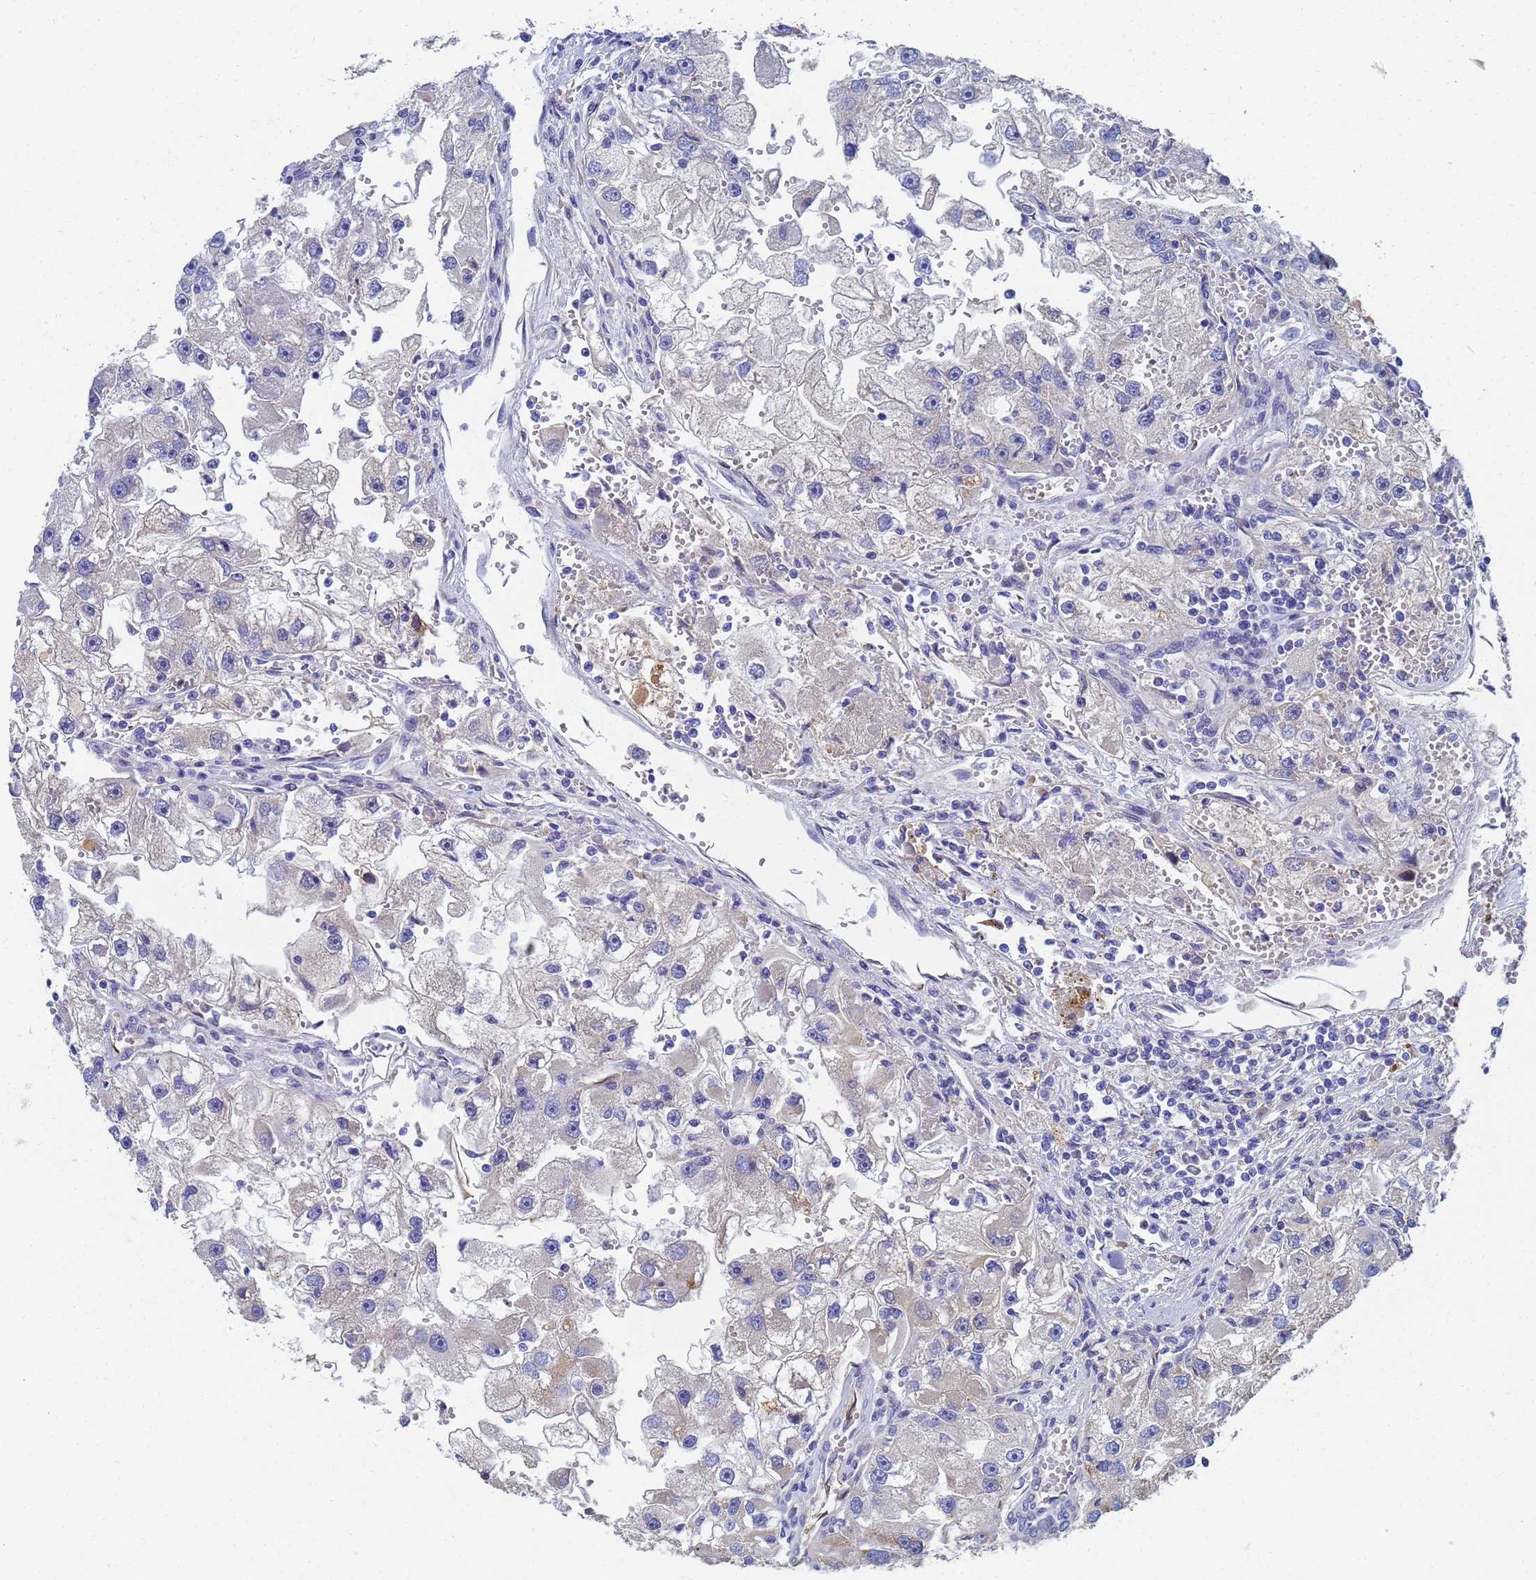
{"staining": {"intensity": "negative", "quantity": "none", "location": "none"}, "tissue": "renal cancer", "cell_type": "Tumor cells", "image_type": "cancer", "snomed": [{"axis": "morphology", "description": "Adenocarcinoma, NOS"}, {"axis": "topography", "description": "Kidney"}], "caption": "Histopathology image shows no significant protein expression in tumor cells of renal cancer.", "gene": "LBX2", "patient": {"sex": "male", "age": 63}}